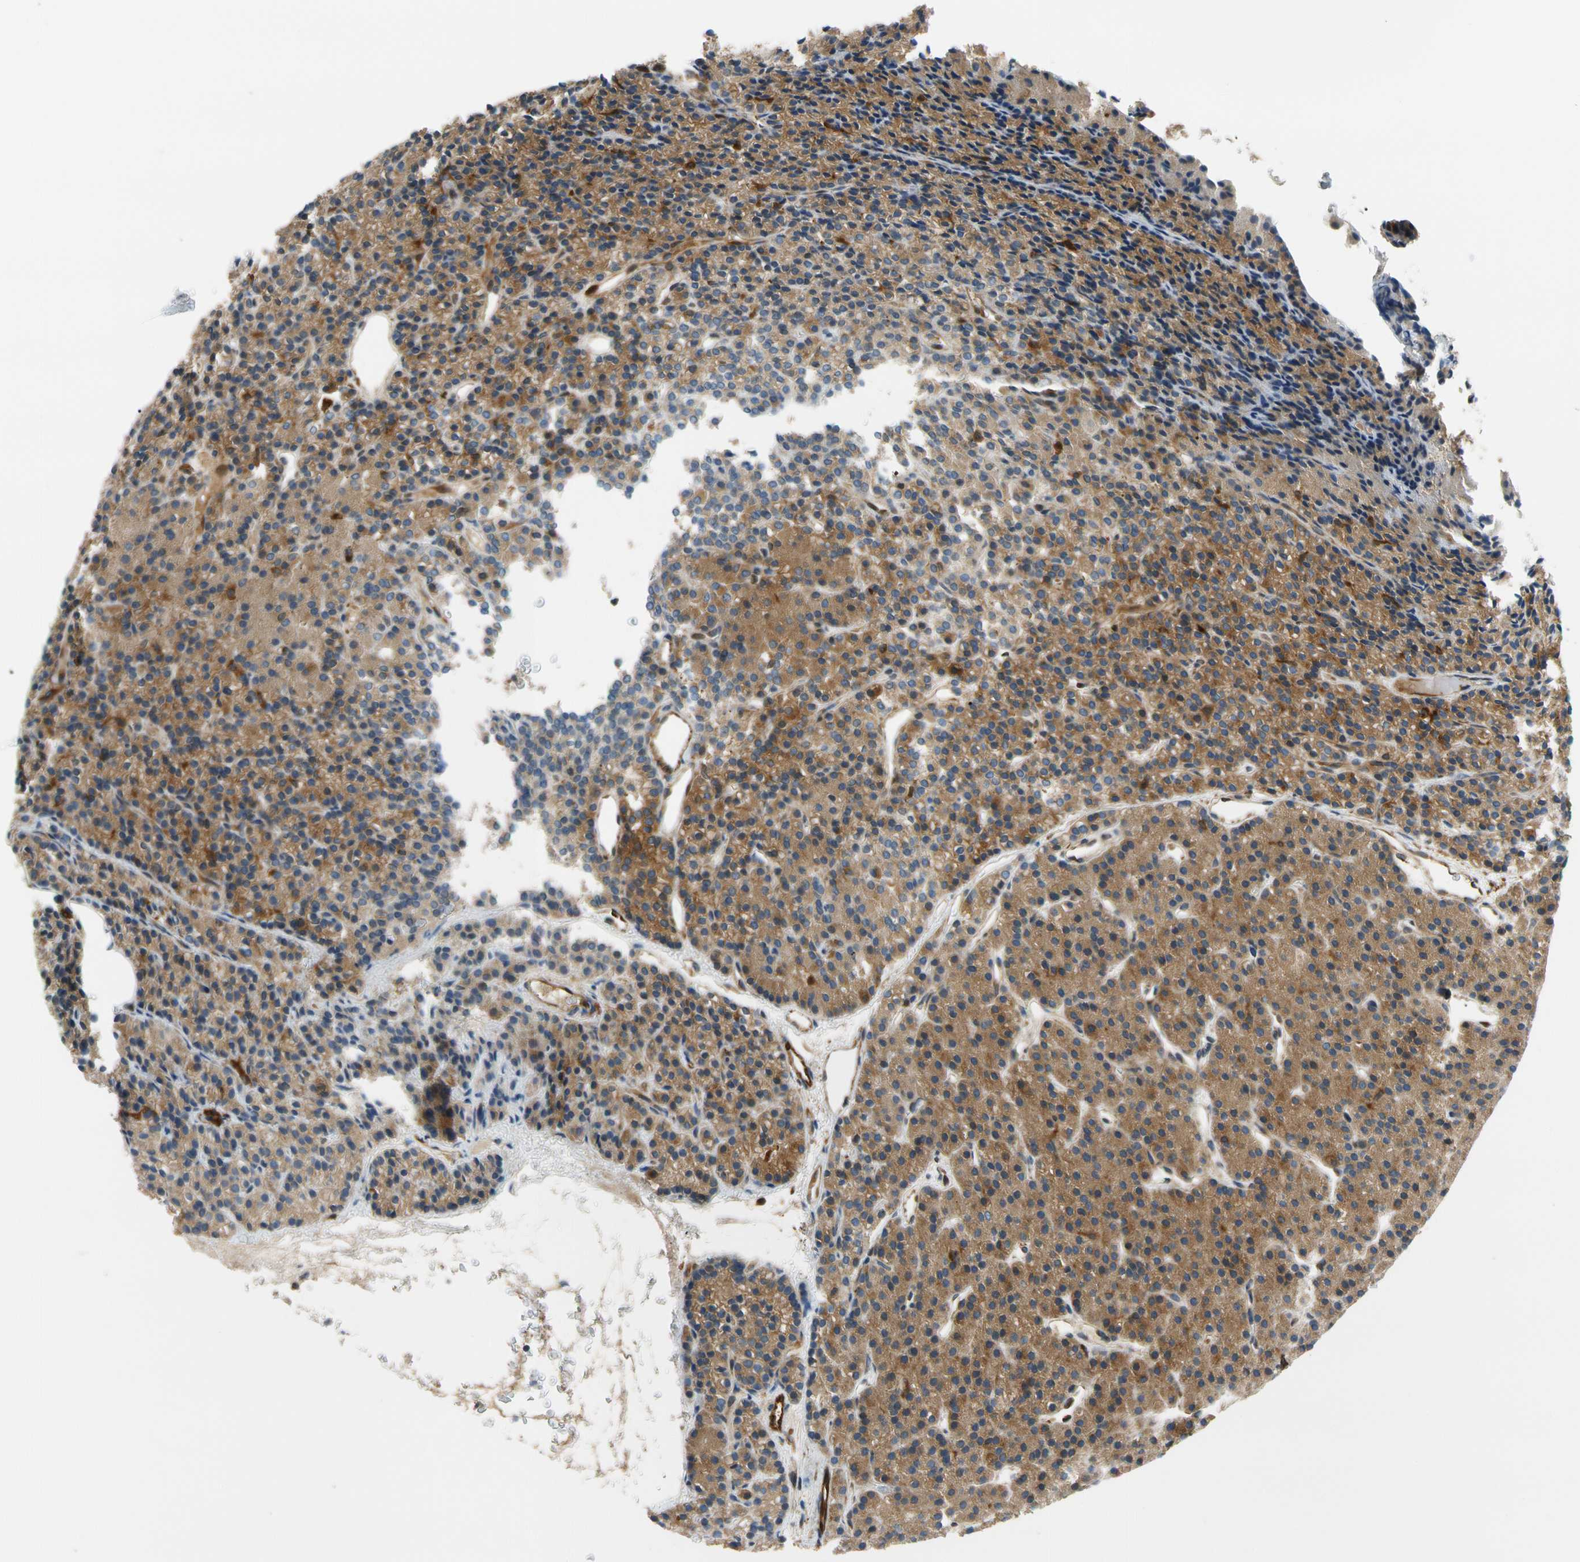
{"staining": {"intensity": "moderate", "quantity": ">75%", "location": "cytoplasmic/membranous"}, "tissue": "parathyroid gland", "cell_type": "Glandular cells", "image_type": "normal", "snomed": [{"axis": "morphology", "description": "Normal tissue, NOS"}, {"axis": "morphology", "description": "Hyperplasia, NOS"}, {"axis": "topography", "description": "Parathyroid gland"}], "caption": "A photomicrograph of human parathyroid gland stained for a protein demonstrates moderate cytoplasmic/membranous brown staining in glandular cells.", "gene": "PARP14", "patient": {"sex": "male", "age": 44}}